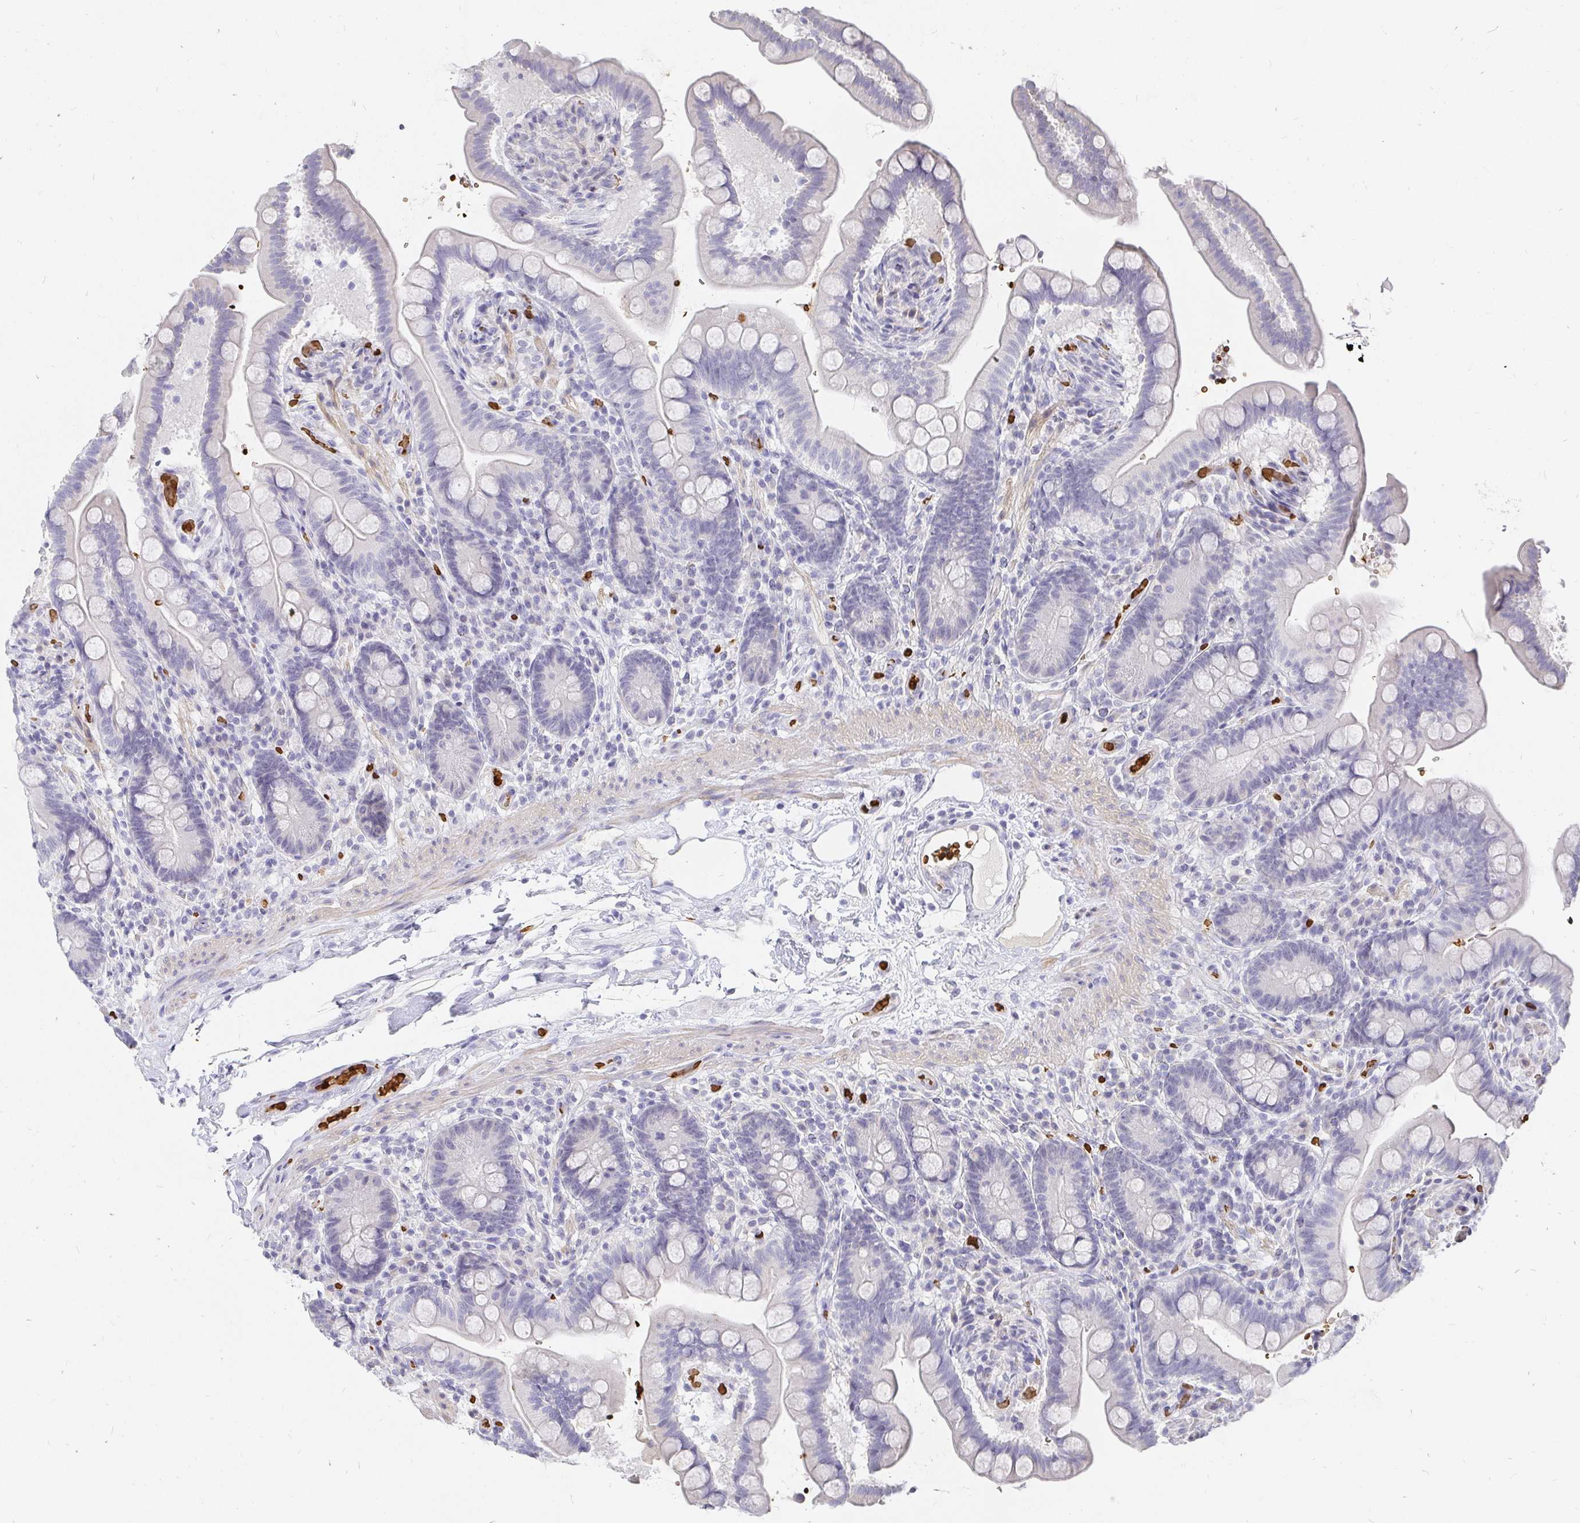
{"staining": {"intensity": "negative", "quantity": "none", "location": "none"}, "tissue": "colon", "cell_type": "Endothelial cells", "image_type": "normal", "snomed": [{"axis": "morphology", "description": "Normal tissue, NOS"}, {"axis": "topography", "description": "Smooth muscle"}, {"axis": "topography", "description": "Colon"}], "caption": "The histopathology image displays no significant staining in endothelial cells of colon. (DAB immunohistochemistry (IHC) visualized using brightfield microscopy, high magnification).", "gene": "FGF21", "patient": {"sex": "male", "age": 73}}